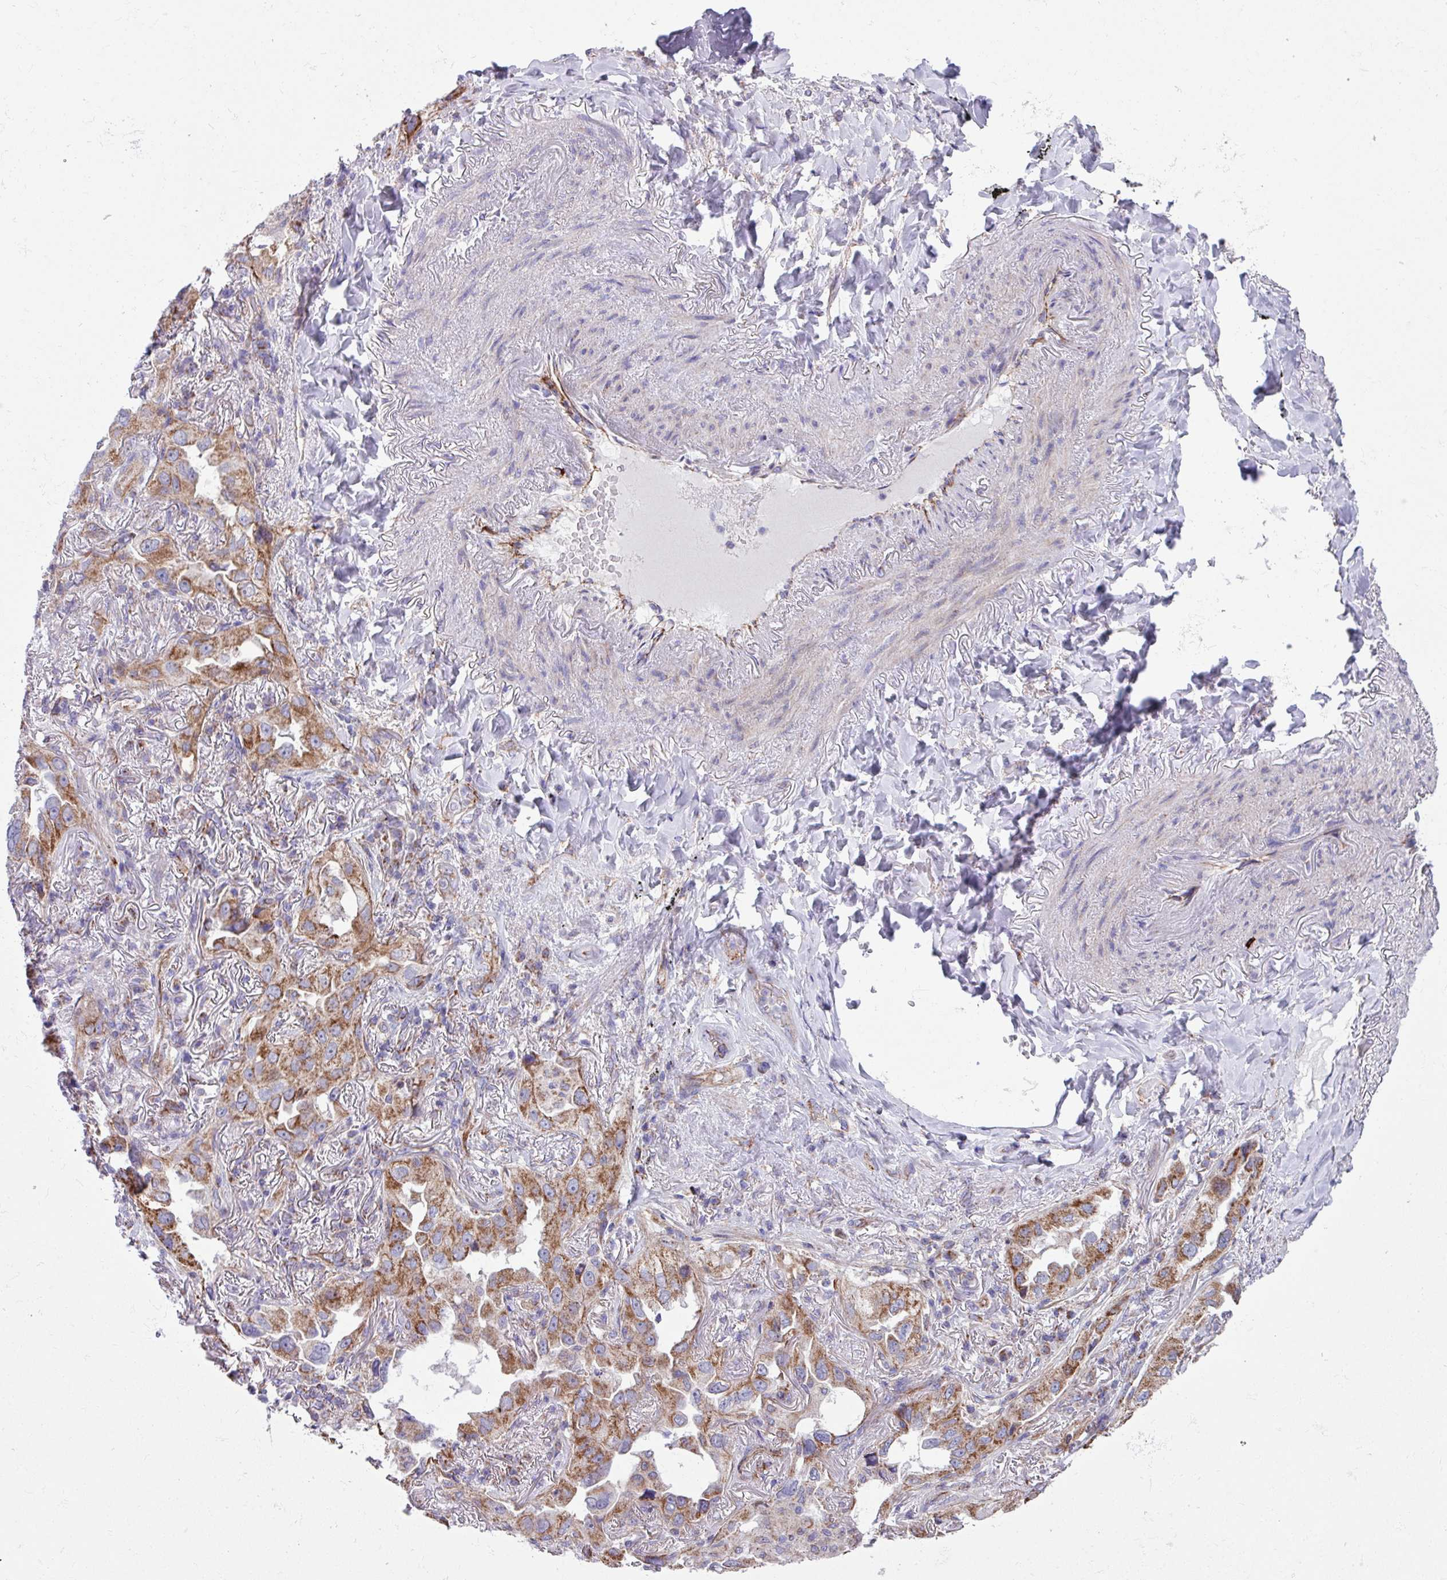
{"staining": {"intensity": "moderate", "quantity": ">75%", "location": "cytoplasmic/membranous"}, "tissue": "lung cancer", "cell_type": "Tumor cells", "image_type": "cancer", "snomed": [{"axis": "morphology", "description": "Adenocarcinoma, NOS"}, {"axis": "topography", "description": "Lung"}], "caption": "Immunohistochemical staining of lung adenocarcinoma demonstrates medium levels of moderate cytoplasmic/membranous staining in about >75% of tumor cells.", "gene": "OTULIN", "patient": {"sex": "female", "age": 69}}